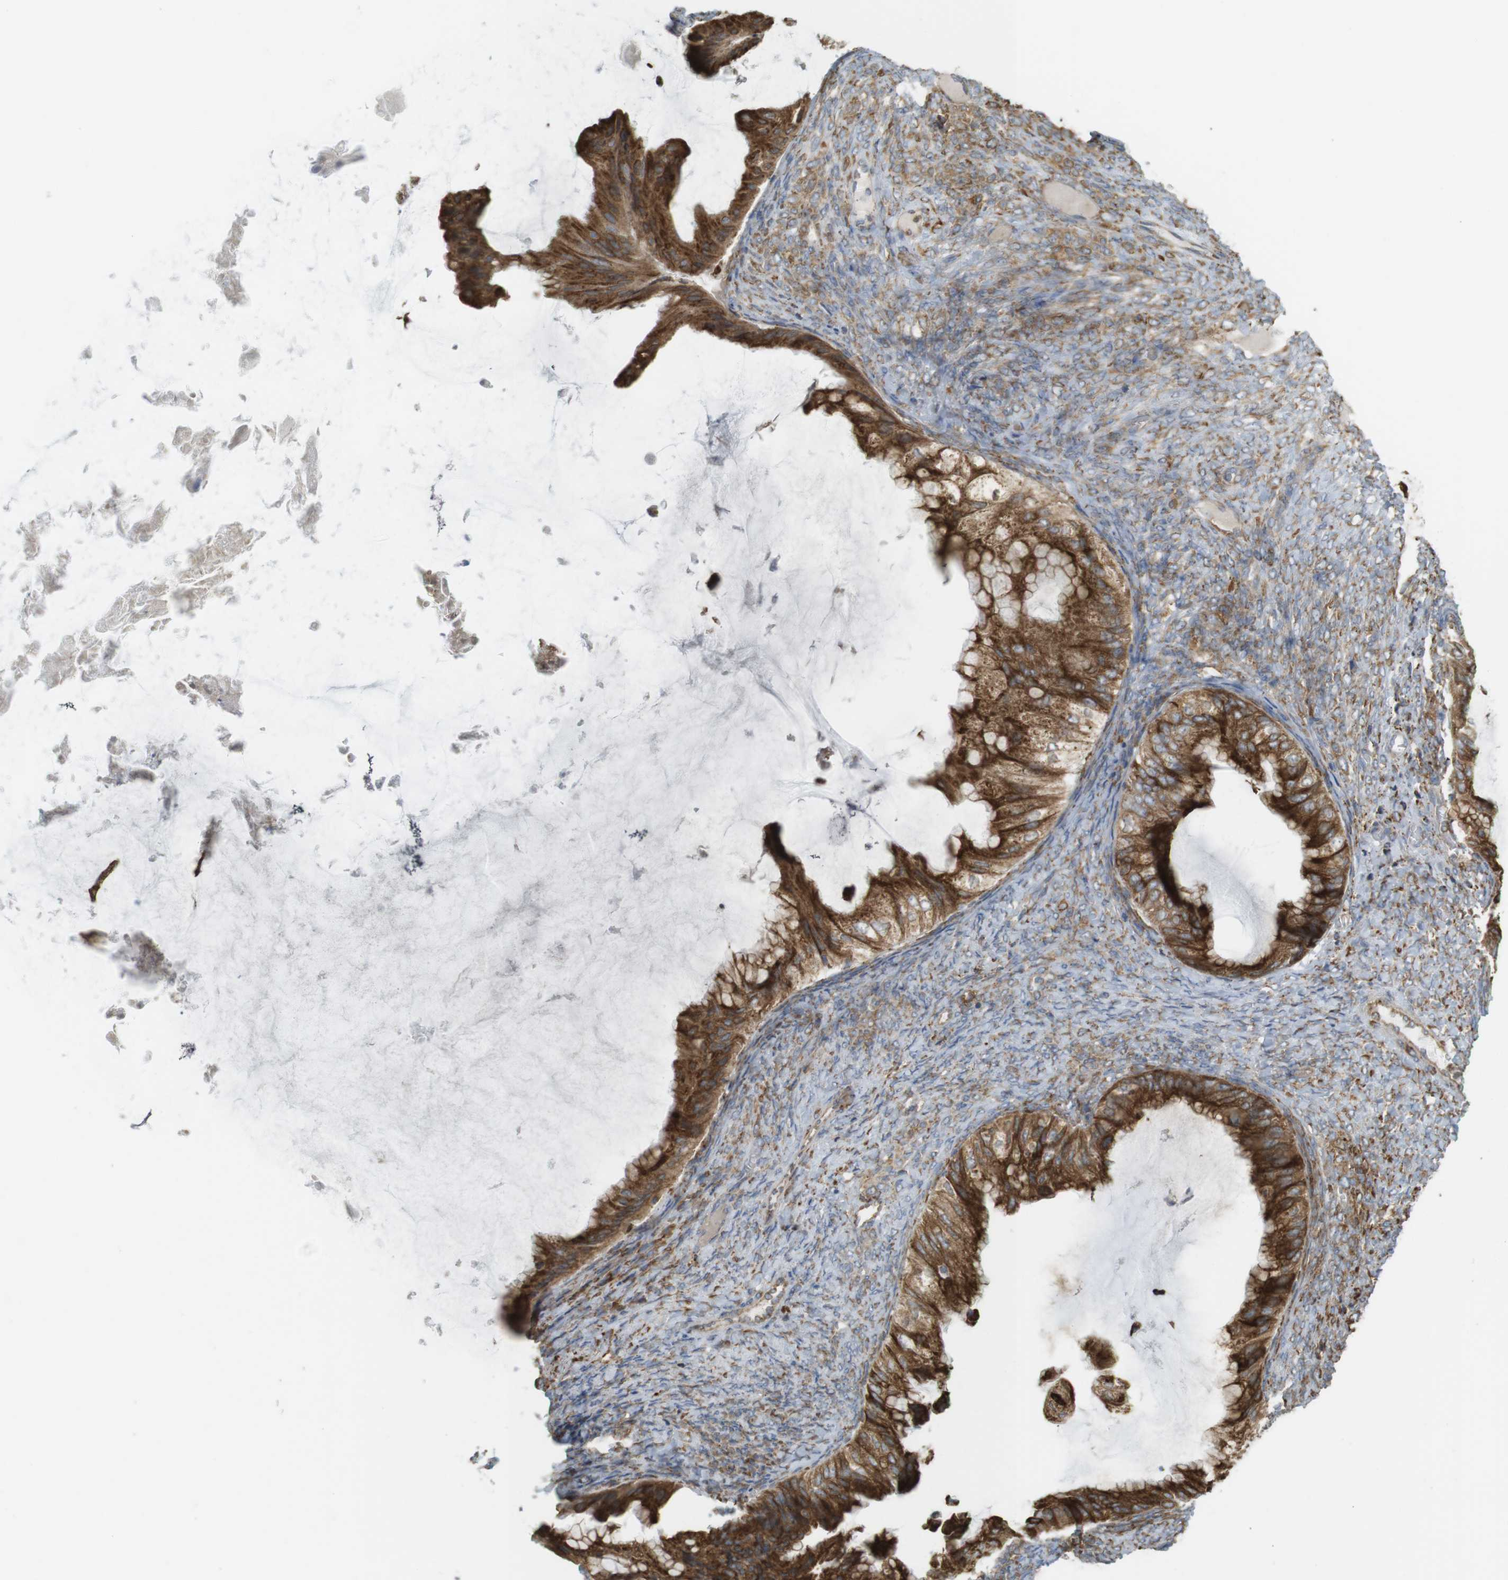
{"staining": {"intensity": "strong", "quantity": ">75%", "location": "cytoplasmic/membranous"}, "tissue": "ovarian cancer", "cell_type": "Tumor cells", "image_type": "cancer", "snomed": [{"axis": "morphology", "description": "Cystadenocarcinoma, mucinous, NOS"}, {"axis": "topography", "description": "Ovary"}], "caption": "Immunohistochemical staining of ovarian cancer displays high levels of strong cytoplasmic/membranous protein staining in about >75% of tumor cells.", "gene": "MBOAT2", "patient": {"sex": "female", "age": 61}}